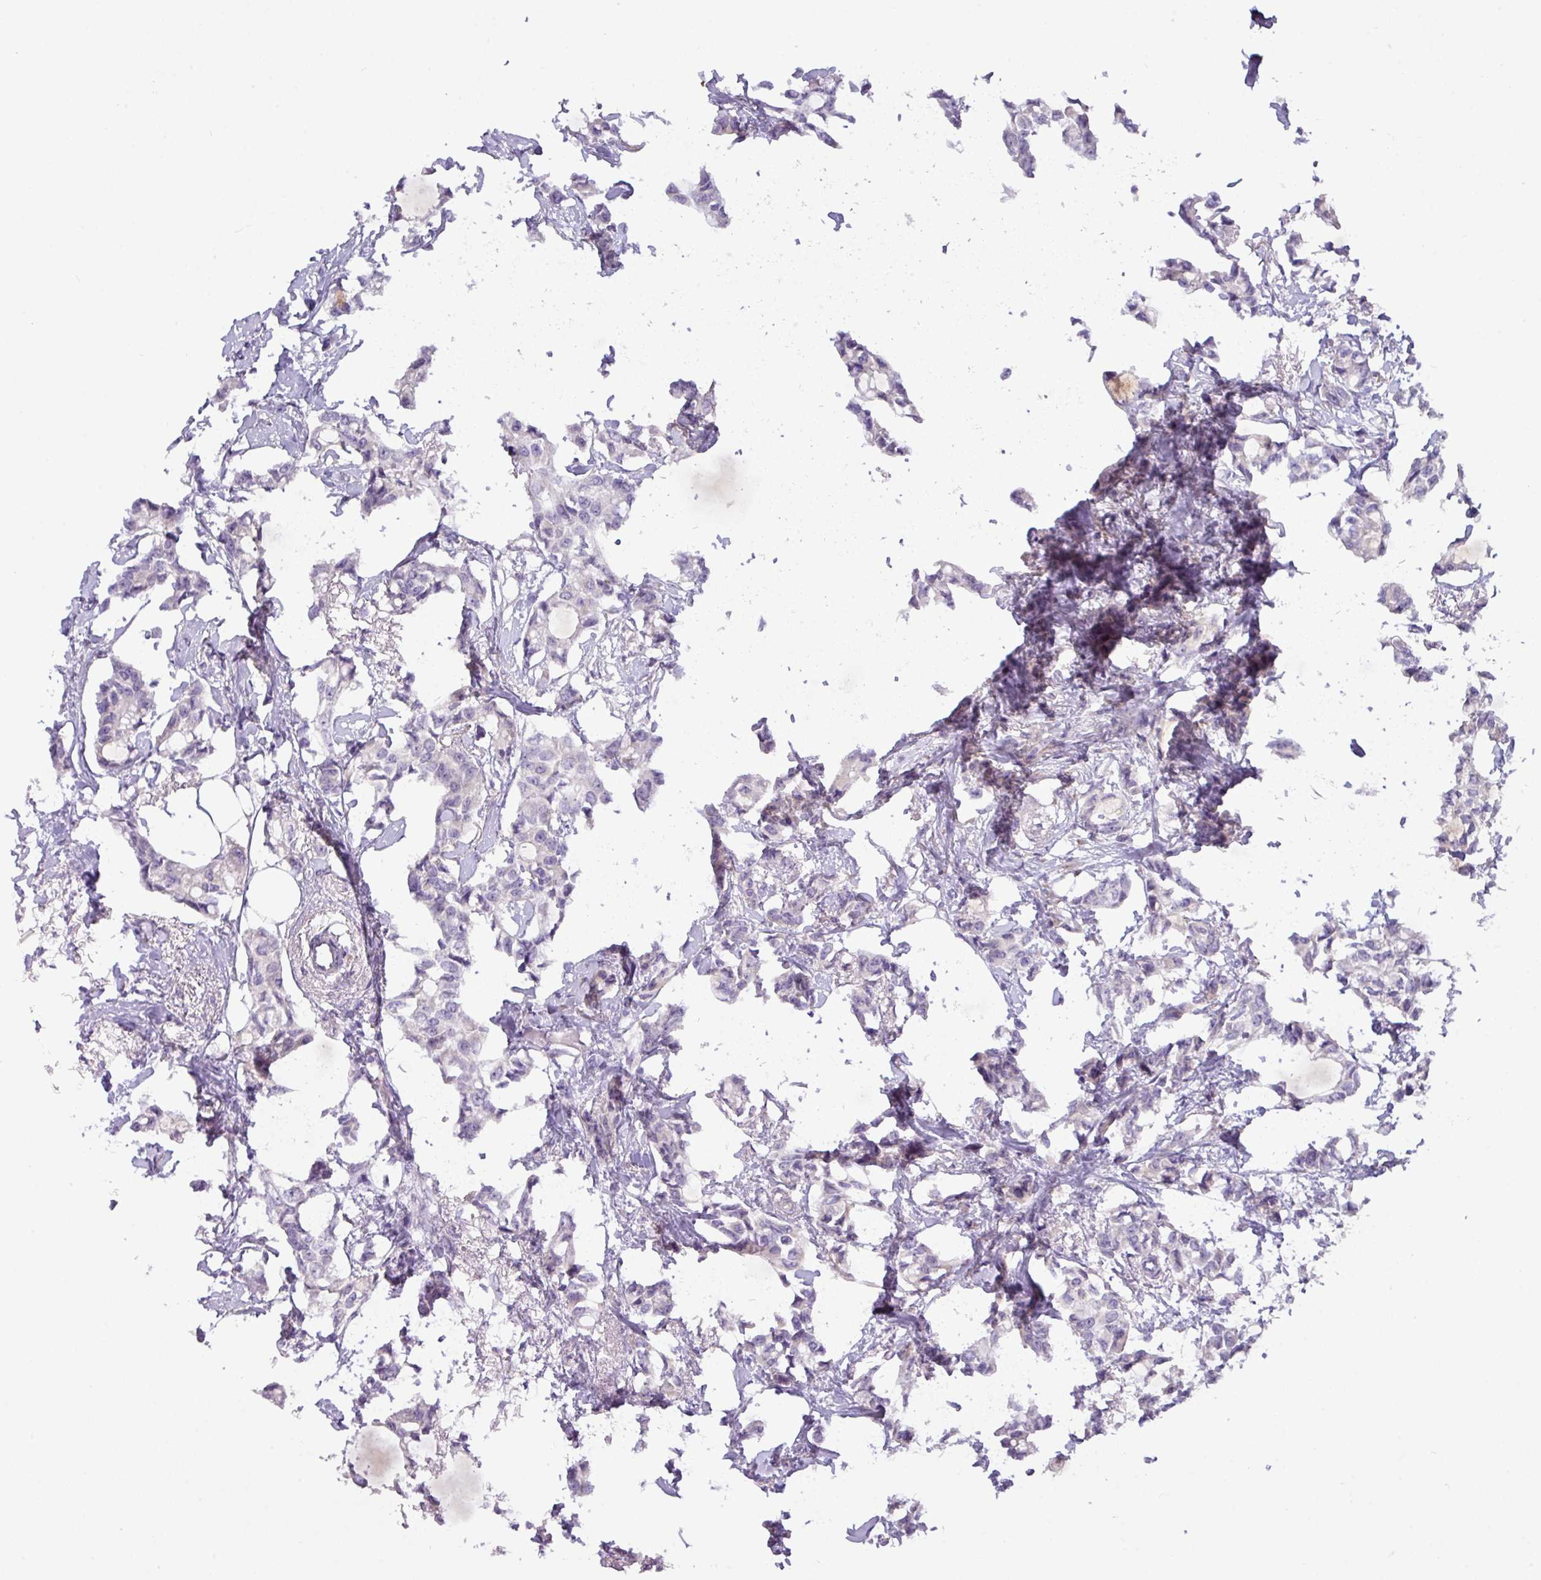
{"staining": {"intensity": "negative", "quantity": "none", "location": "none"}, "tissue": "breast cancer", "cell_type": "Tumor cells", "image_type": "cancer", "snomed": [{"axis": "morphology", "description": "Duct carcinoma"}, {"axis": "topography", "description": "Breast"}], "caption": "Immunohistochemistry (IHC) of breast cancer demonstrates no positivity in tumor cells.", "gene": "ZNF524", "patient": {"sex": "female", "age": 73}}